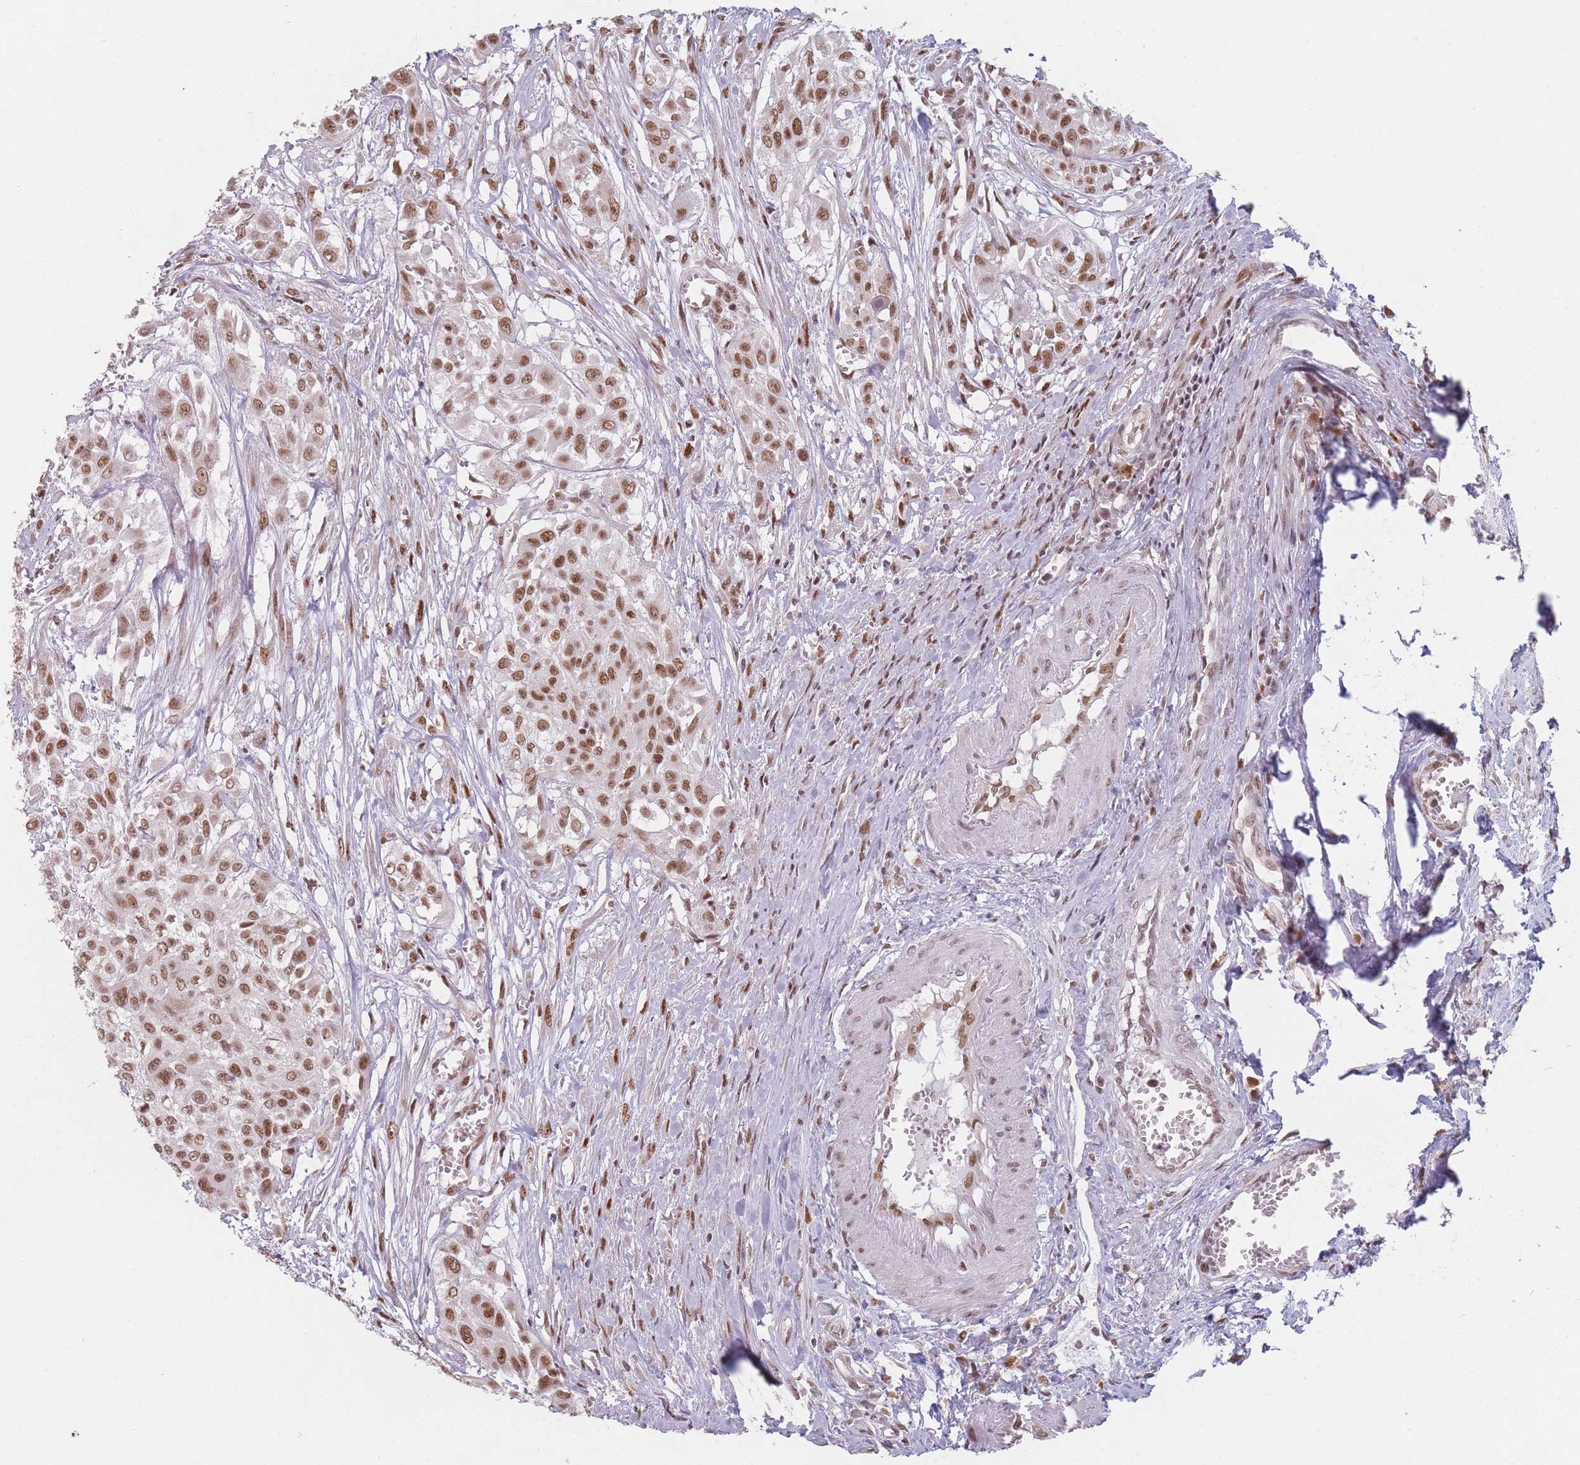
{"staining": {"intensity": "moderate", "quantity": ">75%", "location": "nuclear"}, "tissue": "urothelial cancer", "cell_type": "Tumor cells", "image_type": "cancer", "snomed": [{"axis": "morphology", "description": "Urothelial carcinoma, High grade"}, {"axis": "topography", "description": "Urinary bladder"}], "caption": "This is an image of IHC staining of high-grade urothelial carcinoma, which shows moderate positivity in the nuclear of tumor cells.", "gene": "SUPT6H", "patient": {"sex": "male", "age": 57}}